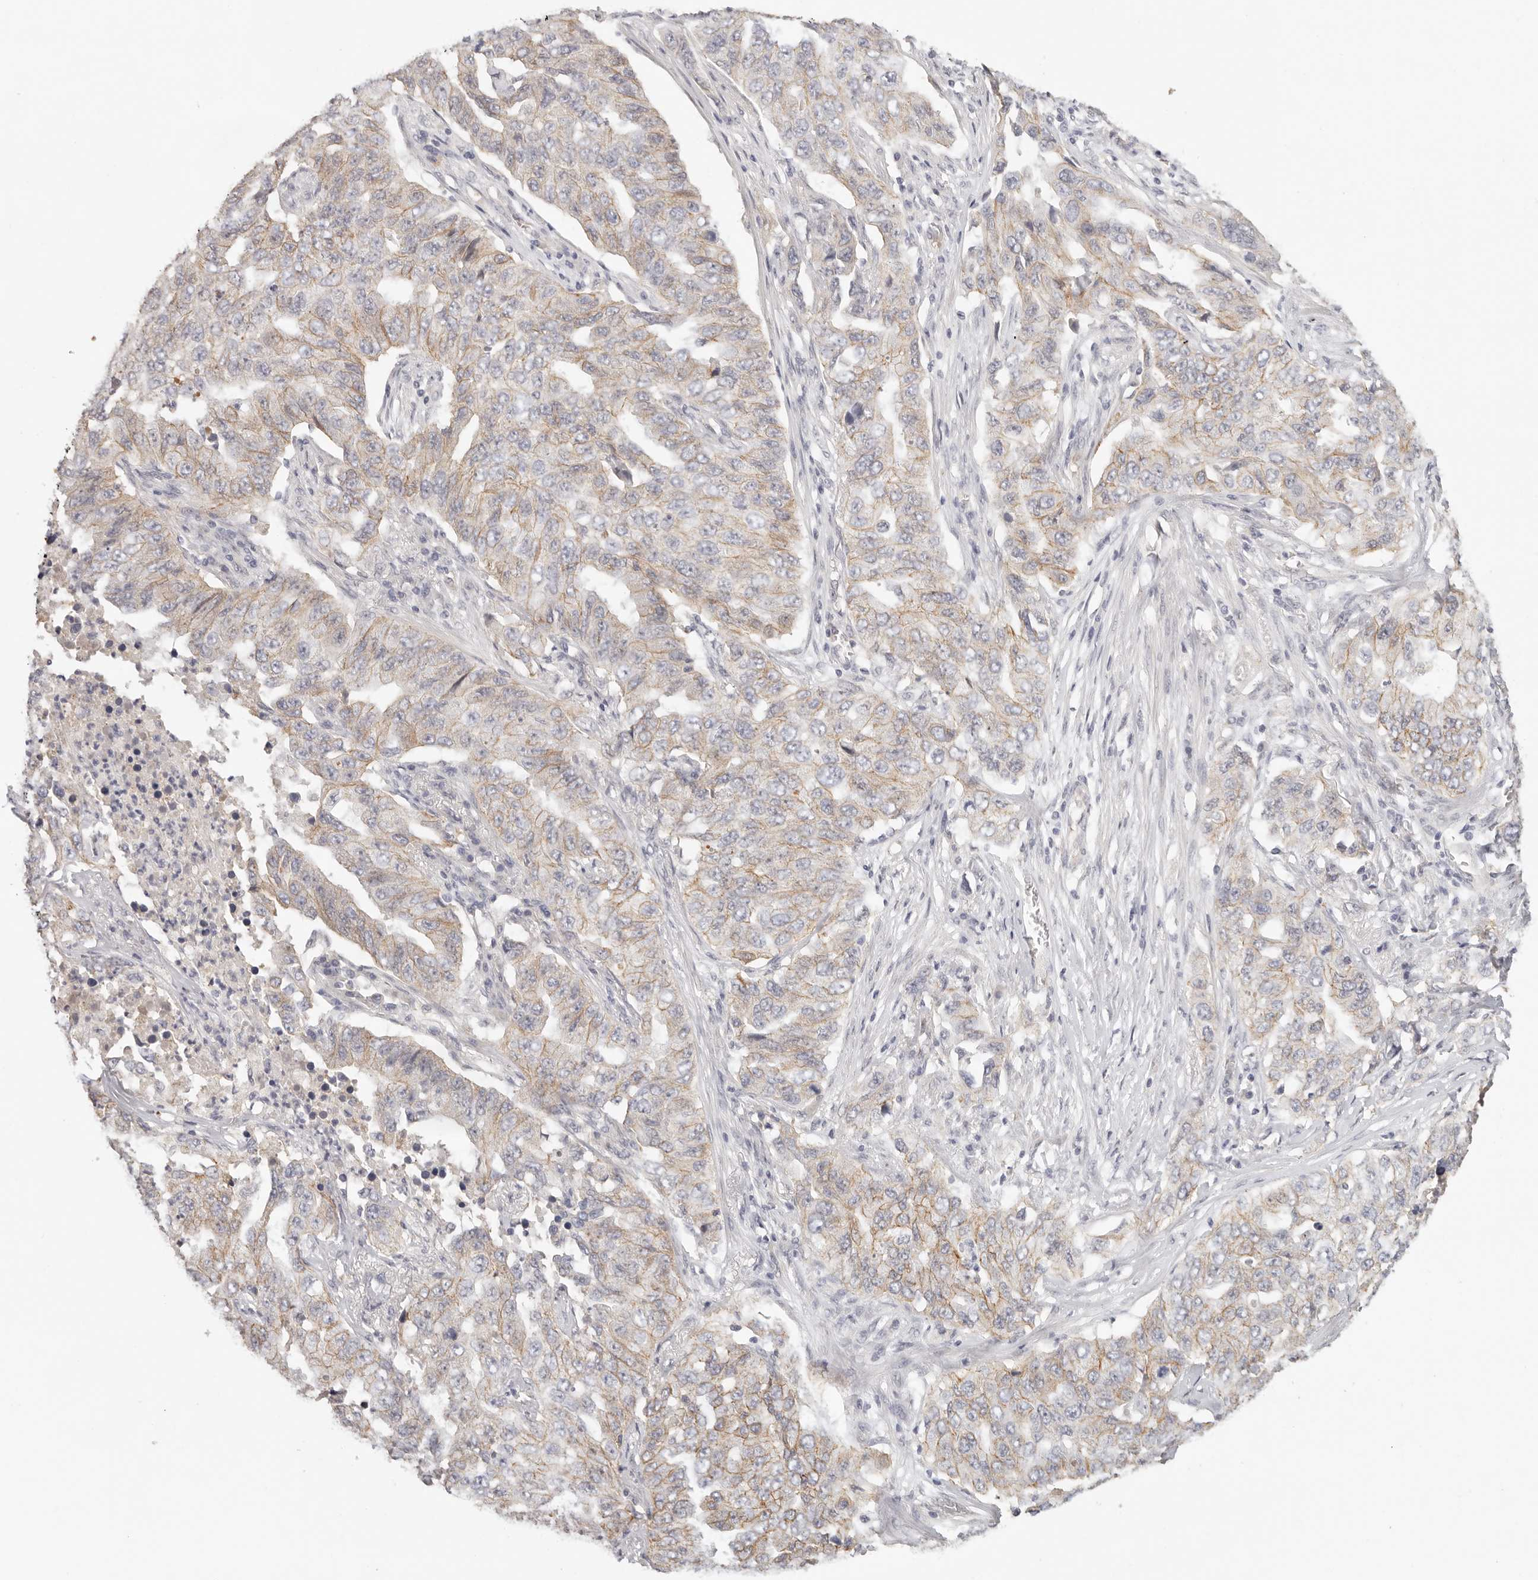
{"staining": {"intensity": "moderate", "quantity": "25%-75%", "location": "cytoplasmic/membranous"}, "tissue": "lung cancer", "cell_type": "Tumor cells", "image_type": "cancer", "snomed": [{"axis": "morphology", "description": "Adenocarcinoma, NOS"}, {"axis": "topography", "description": "Lung"}], "caption": "Lung cancer stained with a protein marker reveals moderate staining in tumor cells.", "gene": "ANXA9", "patient": {"sex": "female", "age": 51}}